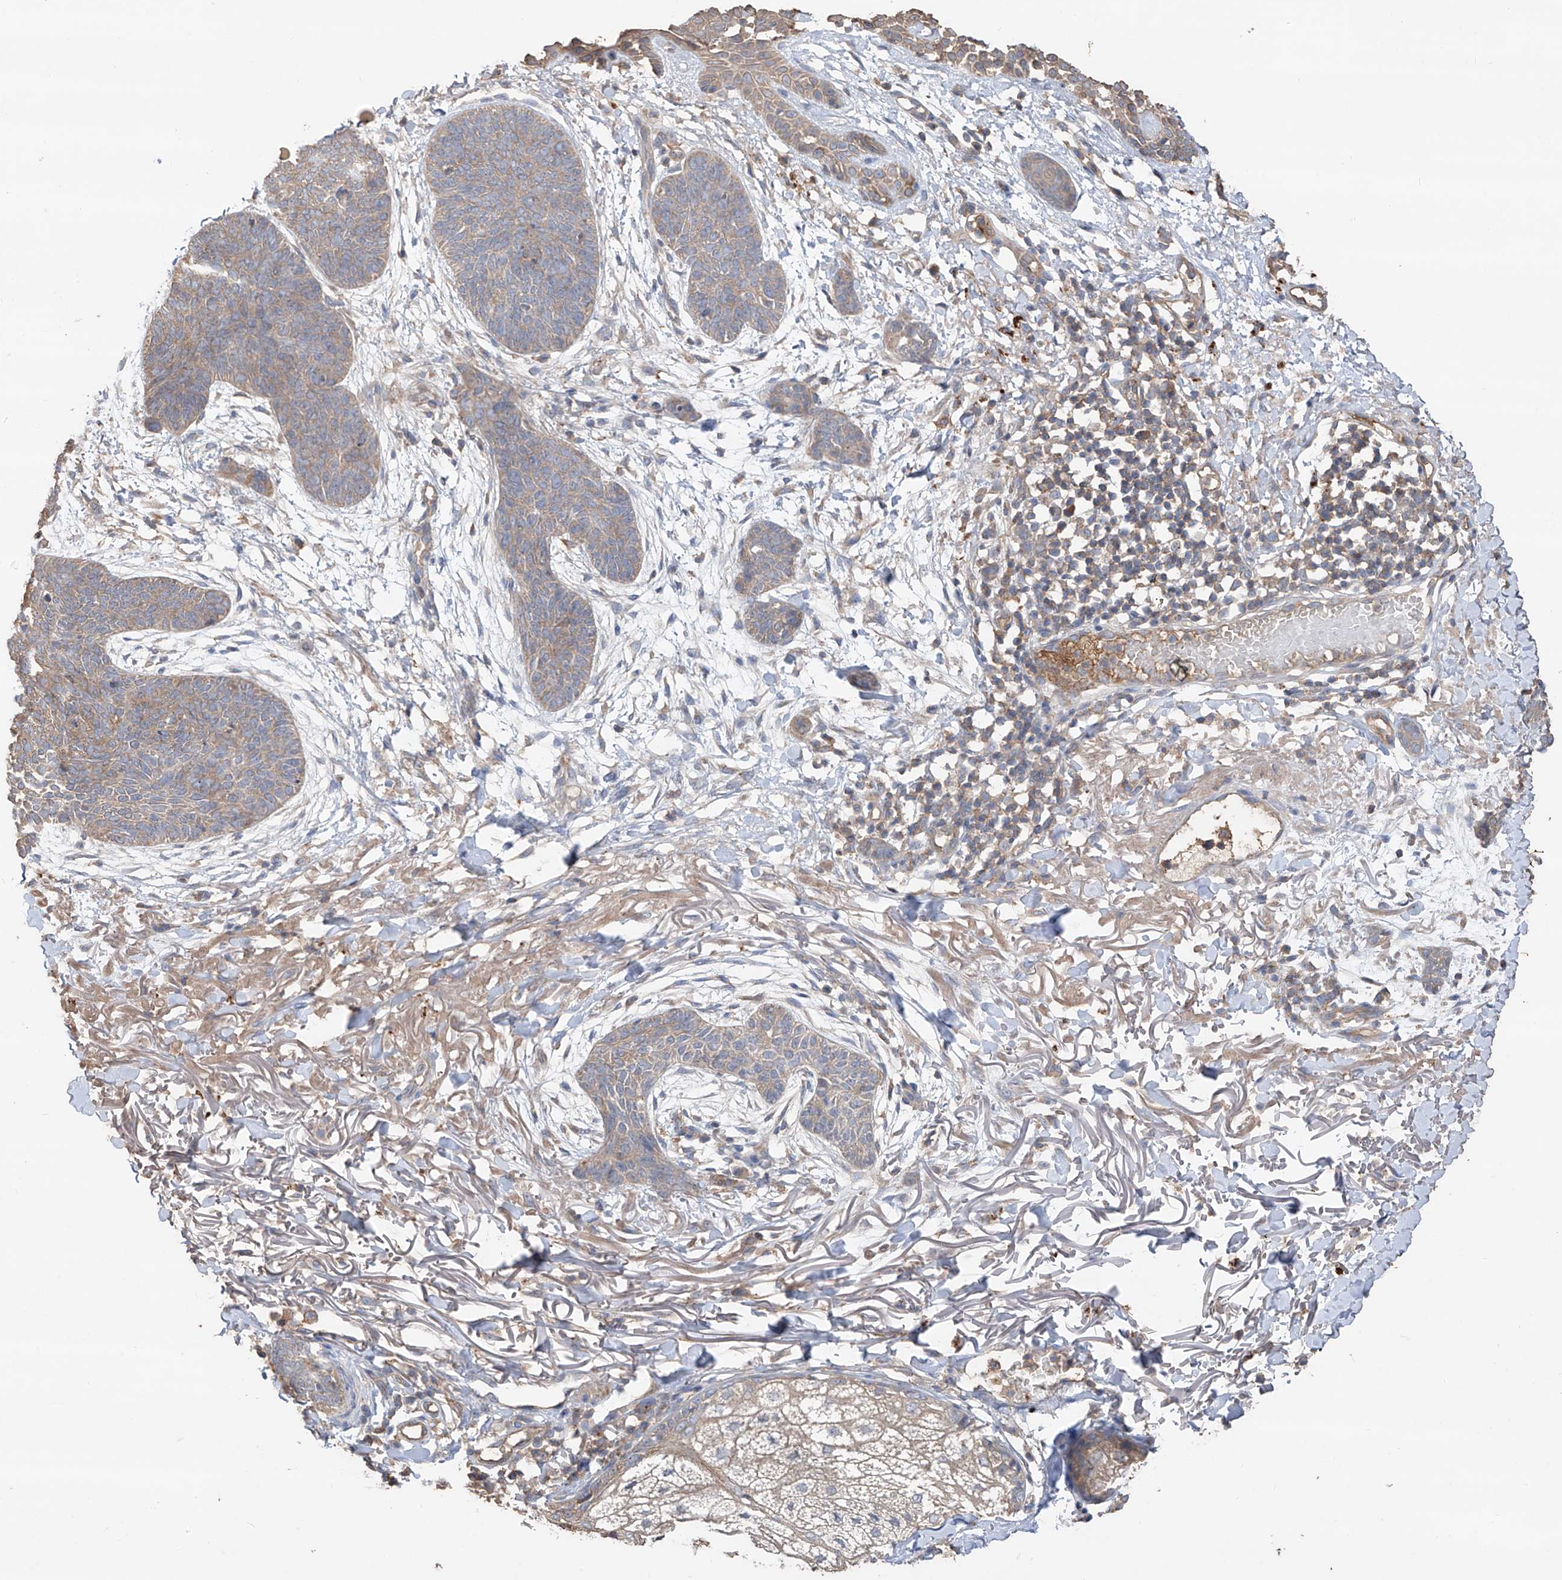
{"staining": {"intensity": "weak", "quantity": "25%-75%", "location": "cytoplasmic/membranous"}, "tissue": "skin cancer", "cell_type": "Tumor cells", "image_type": "cancer", "snomed": [{"axis": "morphology", "description": "Basal cell carcinoma"}, {"axis": "topography", "description": "Skin"}], "caption": "High-power microscopy captured an immunohistochemistry (IHC) histopathology image of skin cancer (basal cell carcinoma), revealing weak cytoplasmic/membranous positivity in approximately 25%-75% of tumor cells.", "gene": "EDN1", "patient": {"sex": "male", "age": 85}}